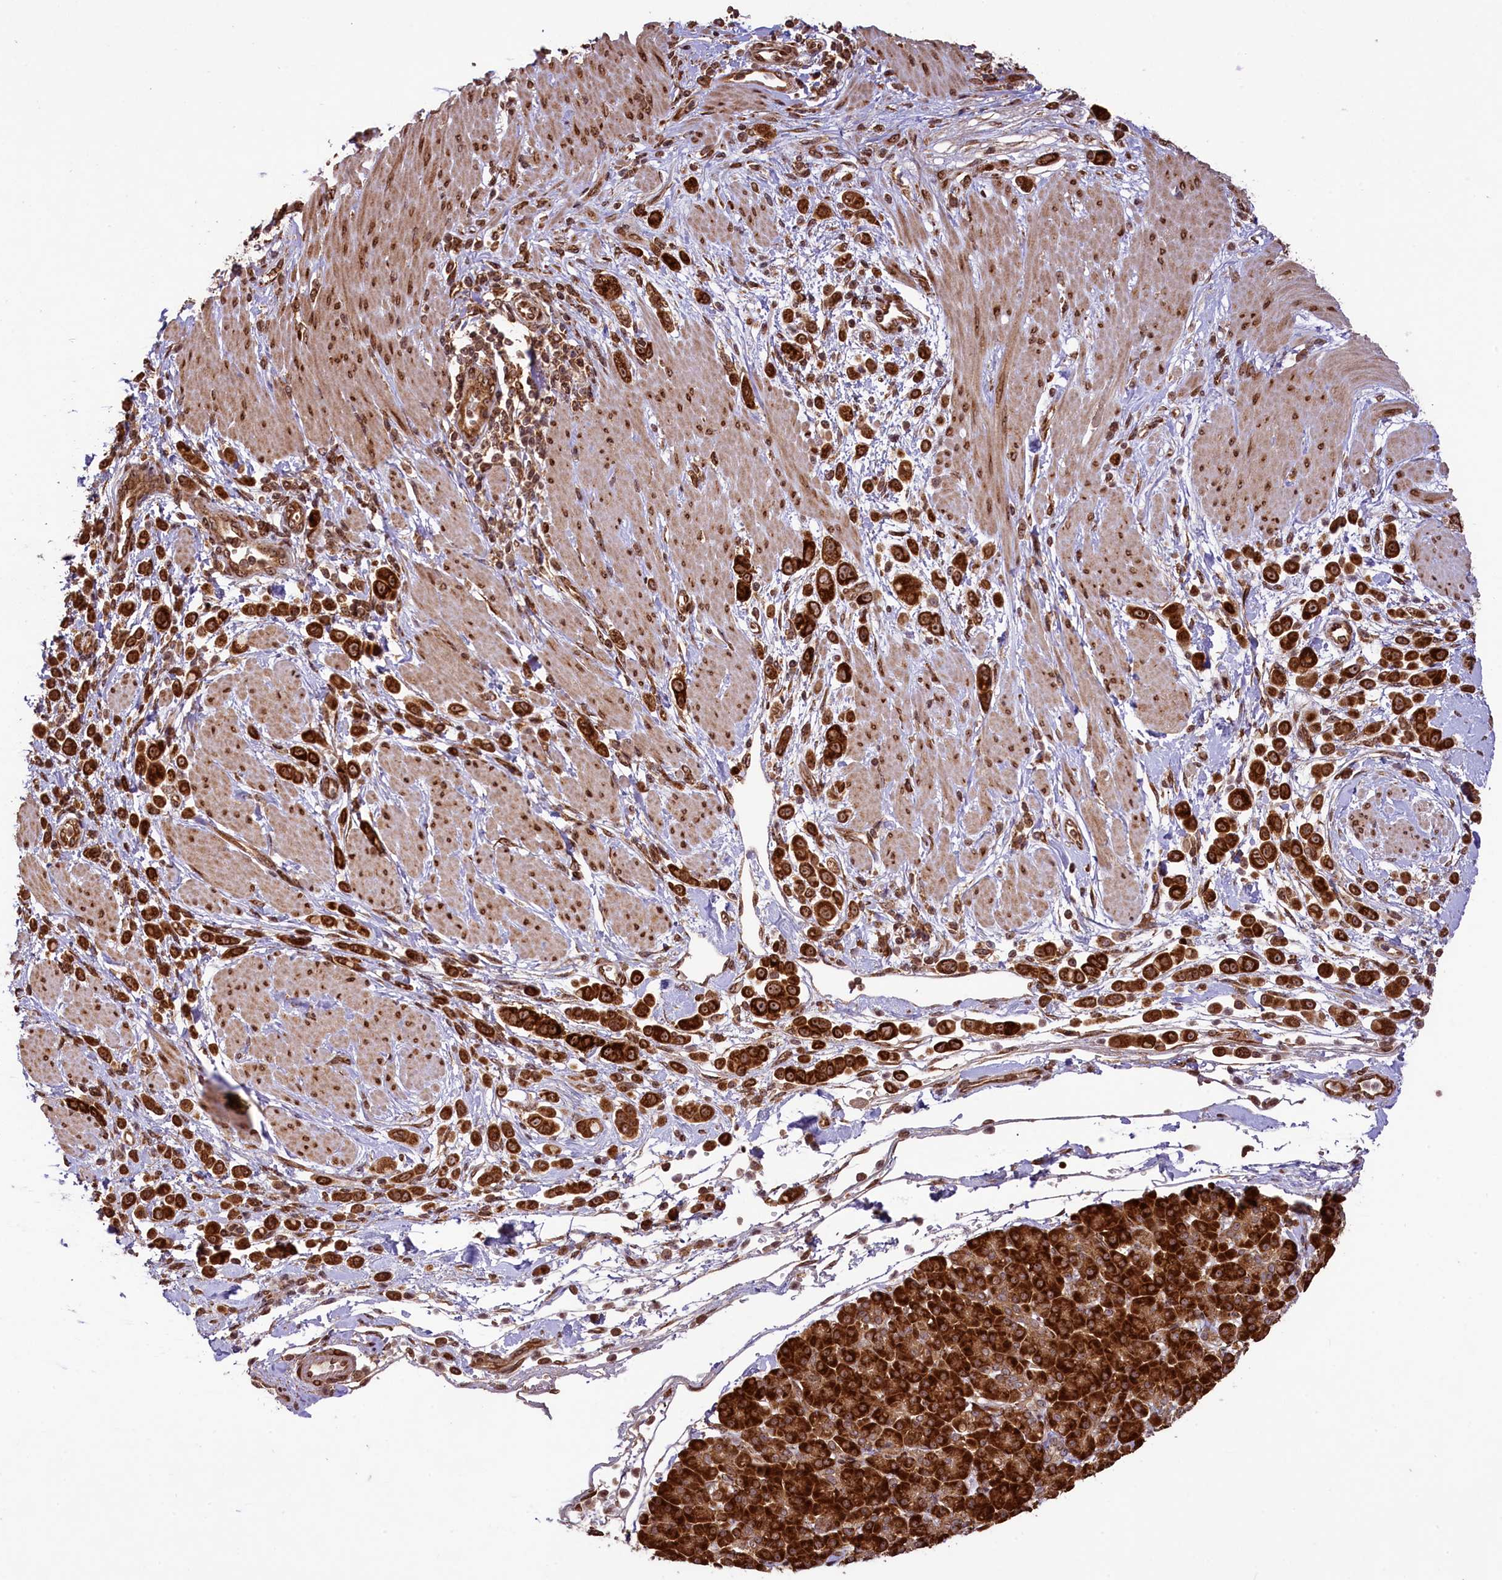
{"staining": {"intensity": "strong", "quantity": ">75%", "location": "cytoplasmic/membranous,nuclear"}, "tissue": "pancreatic cancer", "cell_type": "Tumor cells", "image_type": "cancer", "snomed": [{"axis": "morphology", "description": "Normal tissue, NOS"}, {"axis": "morphology", "description": "Adenocarcinoma, NOS"}, {"axis": "topography", "description": "Pancreas"}], "caption": "Immunohistochemistry (DAB (3,3'-diaminobenzidine)) staining of pancreatic cancer exhibits strong cytoplasmic/membranous and nuclear protein staining in about >75% of tumor cells.", "gene": "LARP4", "patient": {"sex": "female", "age": 64}}